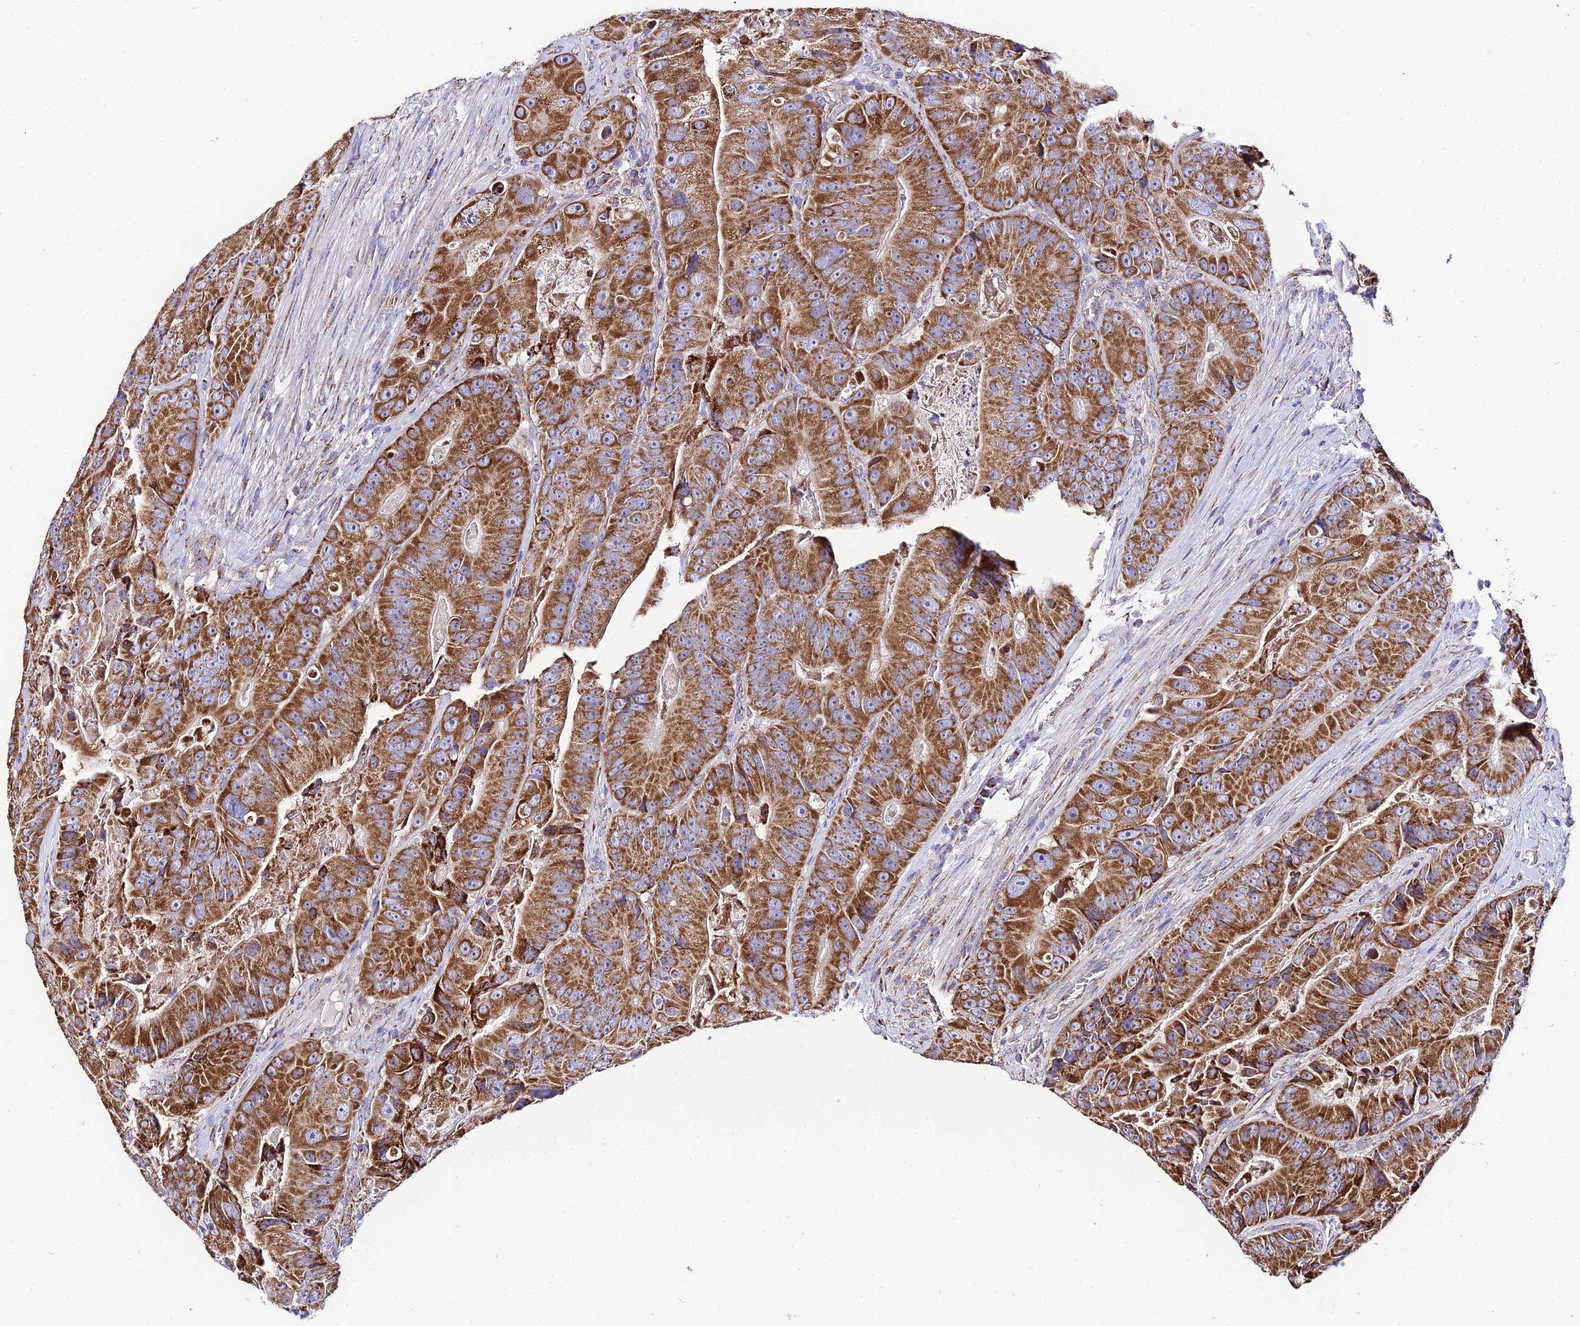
{"staining": {"intensity": "strong", "quantity": ">75%", "location": "cytoplasmic/membranous"}, "tissue": "colorectal cancer", "cell_type": "Tumor cells", "image_type": "cancer", "snomed": [{"axis": "morphology", "description": "Adenocarcinoma, NOS"}, {"axis": "topography", "description": "Colon"}], "caption": "Colorectal cancer tissue shows strong cytoplasmic/membranous staining in about >75% of tumor cells, visualized by immunohistochemistry.", "gene": "OCIAD1", "patient": {"sex": "female", "age": 86}}